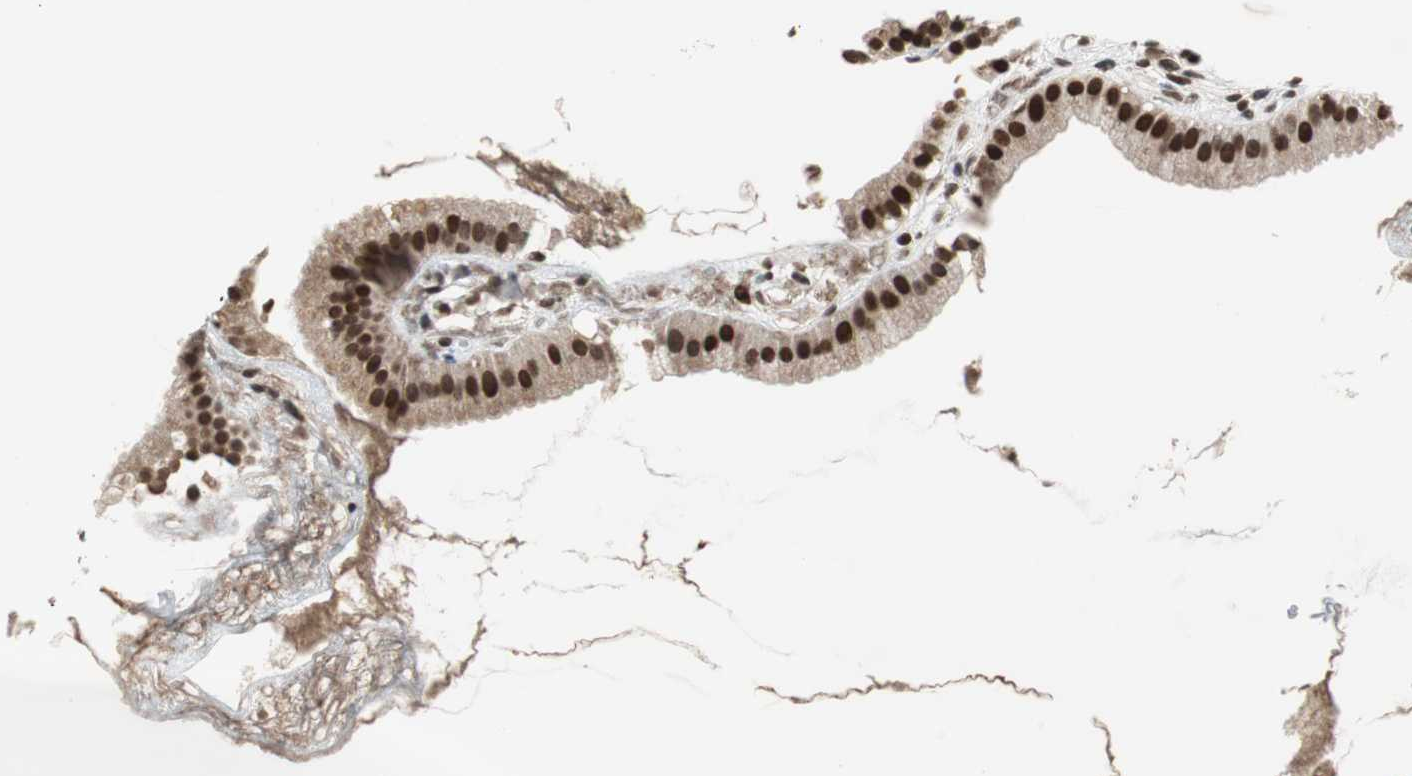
{"staining": {"intensity": "strong", "quantity": ">75%", "location": "cytoplasmic/membranous,nuclear"}, "tissue": "gallbladder", "cell_type": "Glandular cells", "image_type": "normal", "snomed": [{"axis": "morphology", "description": "Normal tissue, NOS"}, {"axis": "topography", "description": "Gallbladder"}], "caption": "This micrograph demonstrates IHC staining of benign gallbladder, with high strong cytoplasmic/membranous,nuclear positivity in about >75% of glandular cells.", "gene": "REST", "patient": {"sex": "female", "age": 64}}